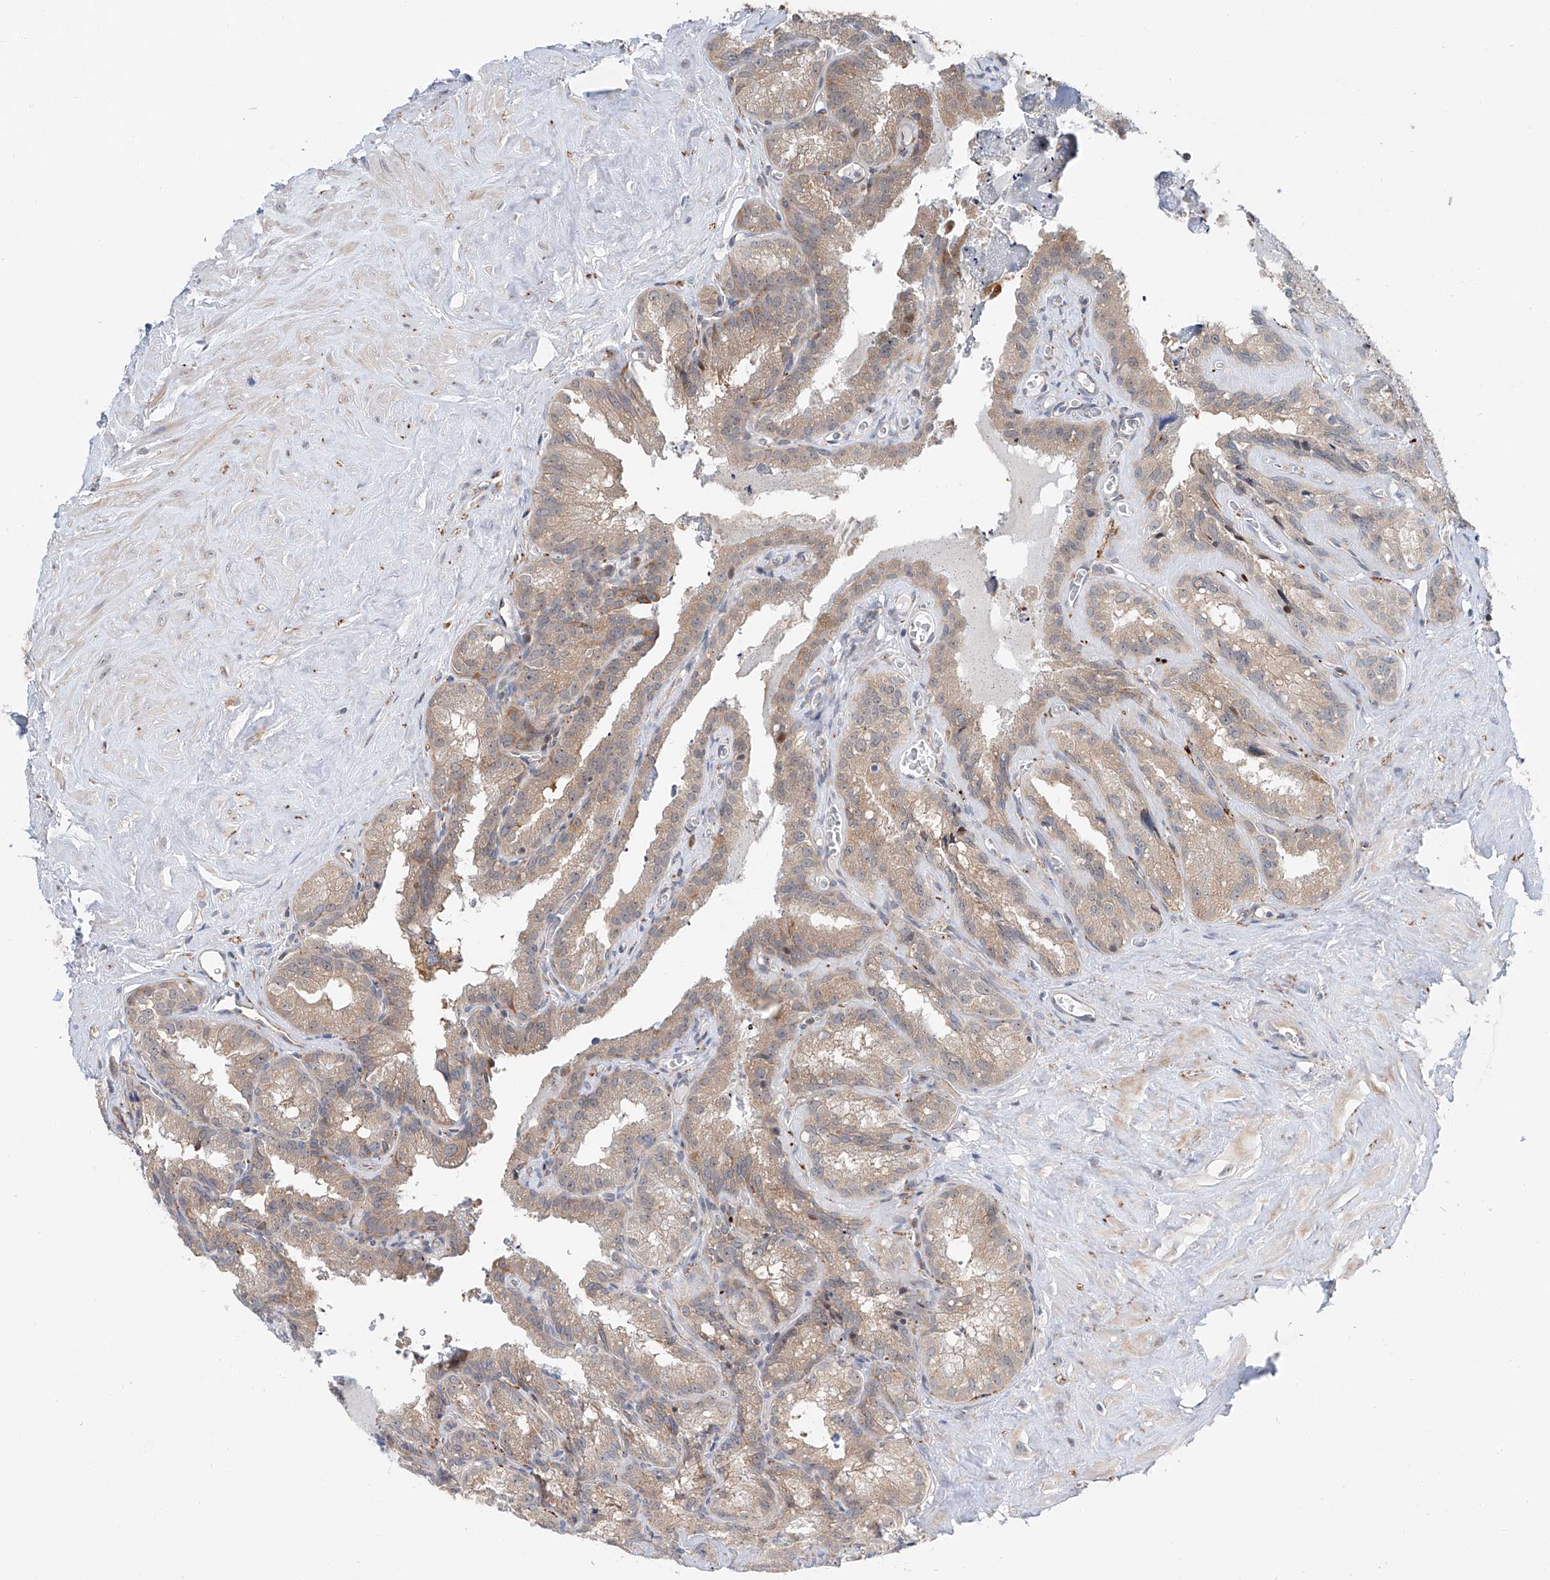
{"staining": {"intensity": "weak", "quantity": "25%-75%", "location": "cytoplasmic/membranous"}, "tissue": "seminal vesicle", "cell_type": "Glandular cells", "image_type": "normal", "snomed": [{"axis": "morphology", "description": "Normal tissue, NOS"}, {"axis": "topography", "description": "Prostate"}, {"axis": "topography", "description": "Seminal veicle"}], "caption": "Immunohistochemical staining of normal human seminal vesicle exhibits 25%-75% levels of weak cytoplasmic/membranous protein positivity in about 25%-75% of glandular cells. Using DAB (3,3'-diaminobenzidine) (brown) and hematoxylin (blue) stains, captured at high magnification using brightfield microscopy.", "gene": "CLDND1", "patient": {"sex": "male", "age": 59}}